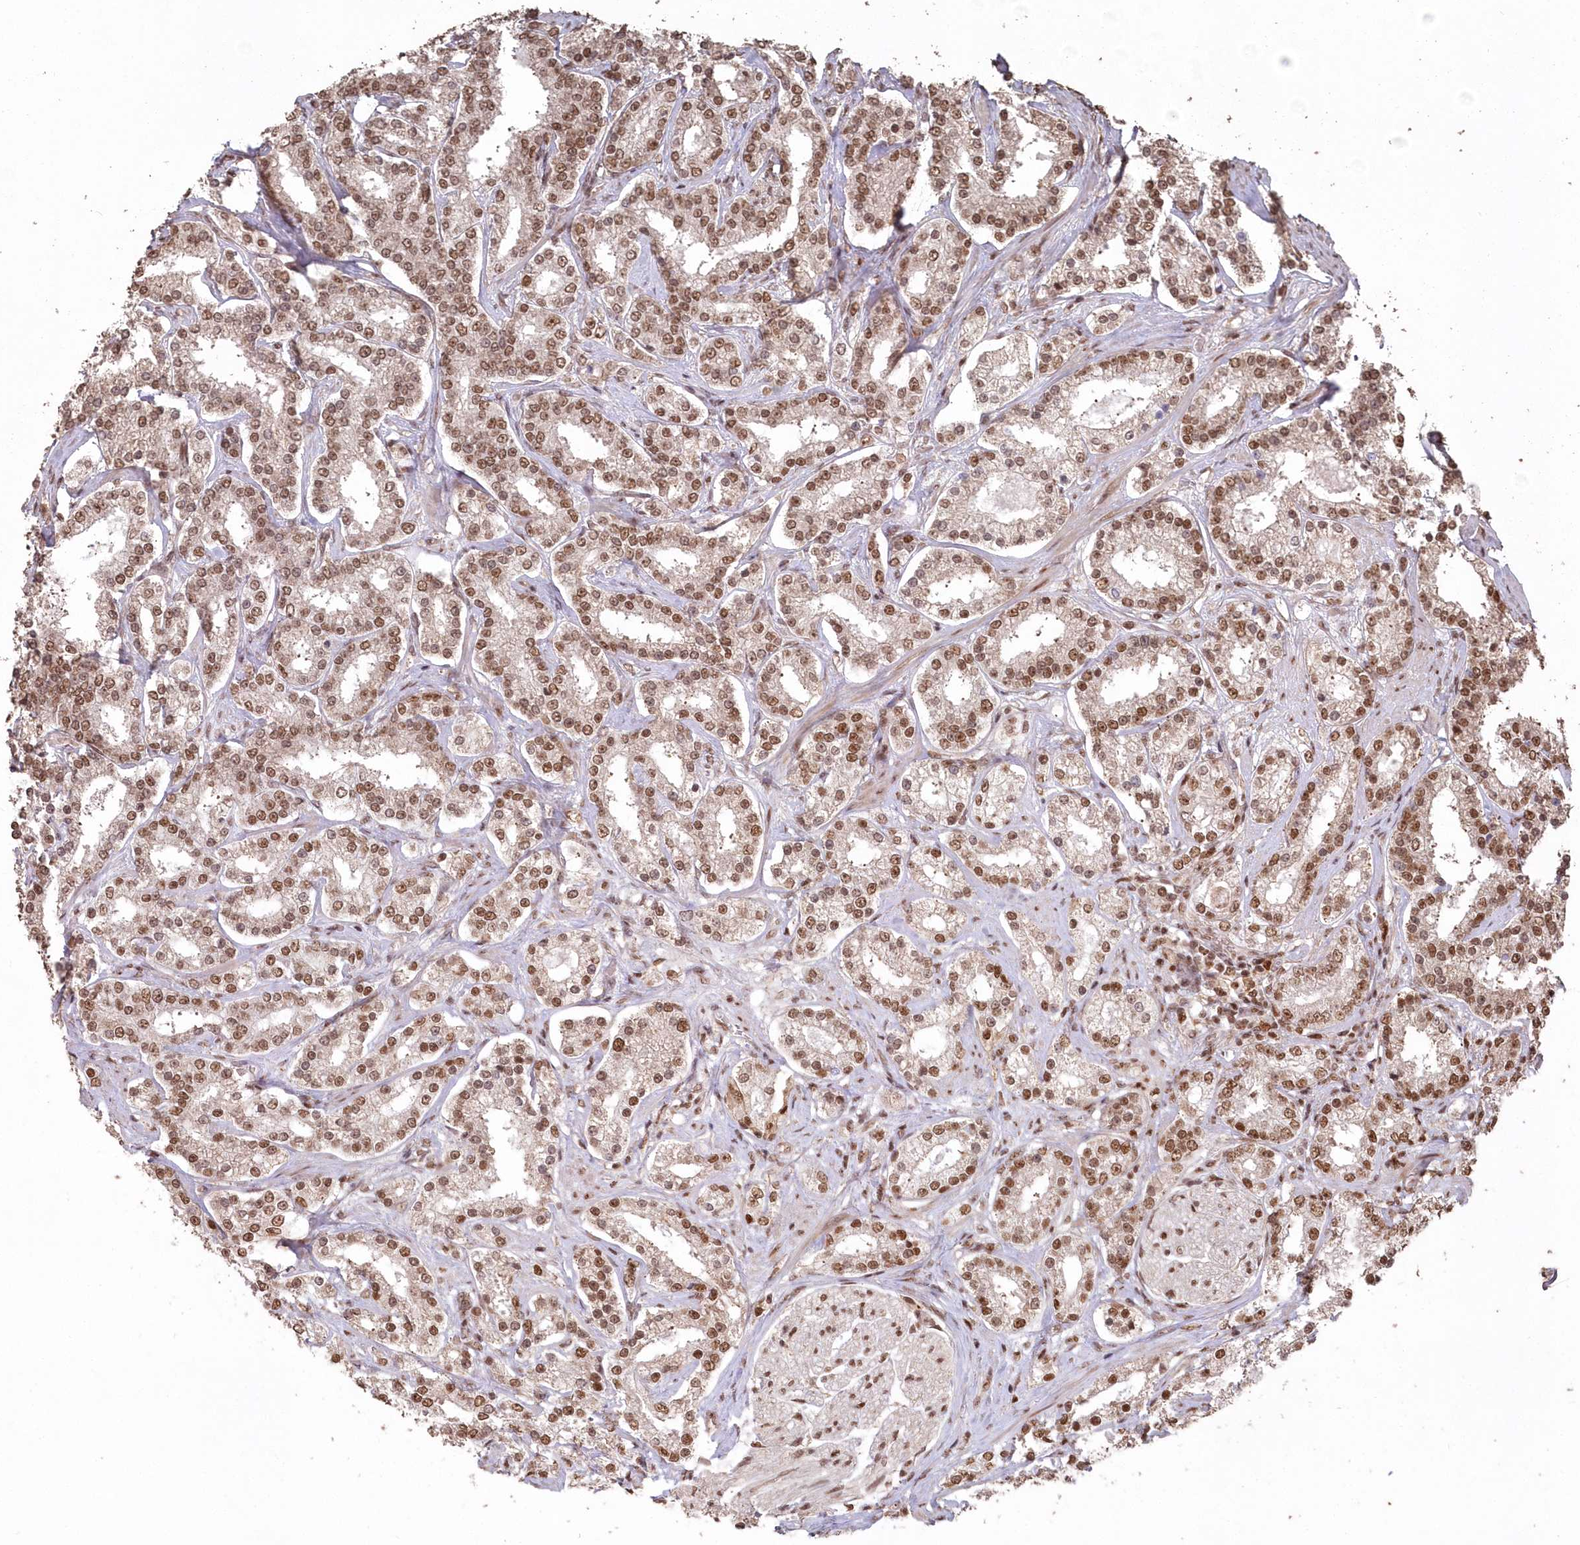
{"staining": {"intensity": "moderate", "quantity": ">75%", "location": "nuclear"}, "tissue": "prostate cancer", "cell_type": "Tumor cells", "image_type": "cancer", "snomed": [{"axis": "morphology", "description": "Normal tissue, NOS"}, {"axis": "morphology", "description": "Adenocarcinoma, High grade"}, {"axis": "topography", "description": "Prostate"}], "caption": "Tumor cells demonstrate moderate nuclear staining in about >75% of cells in adenocarcinoma (high-grade) (prostate).", "gene": "PDS5A", "patient": {"sex": "male", "age": 83}}